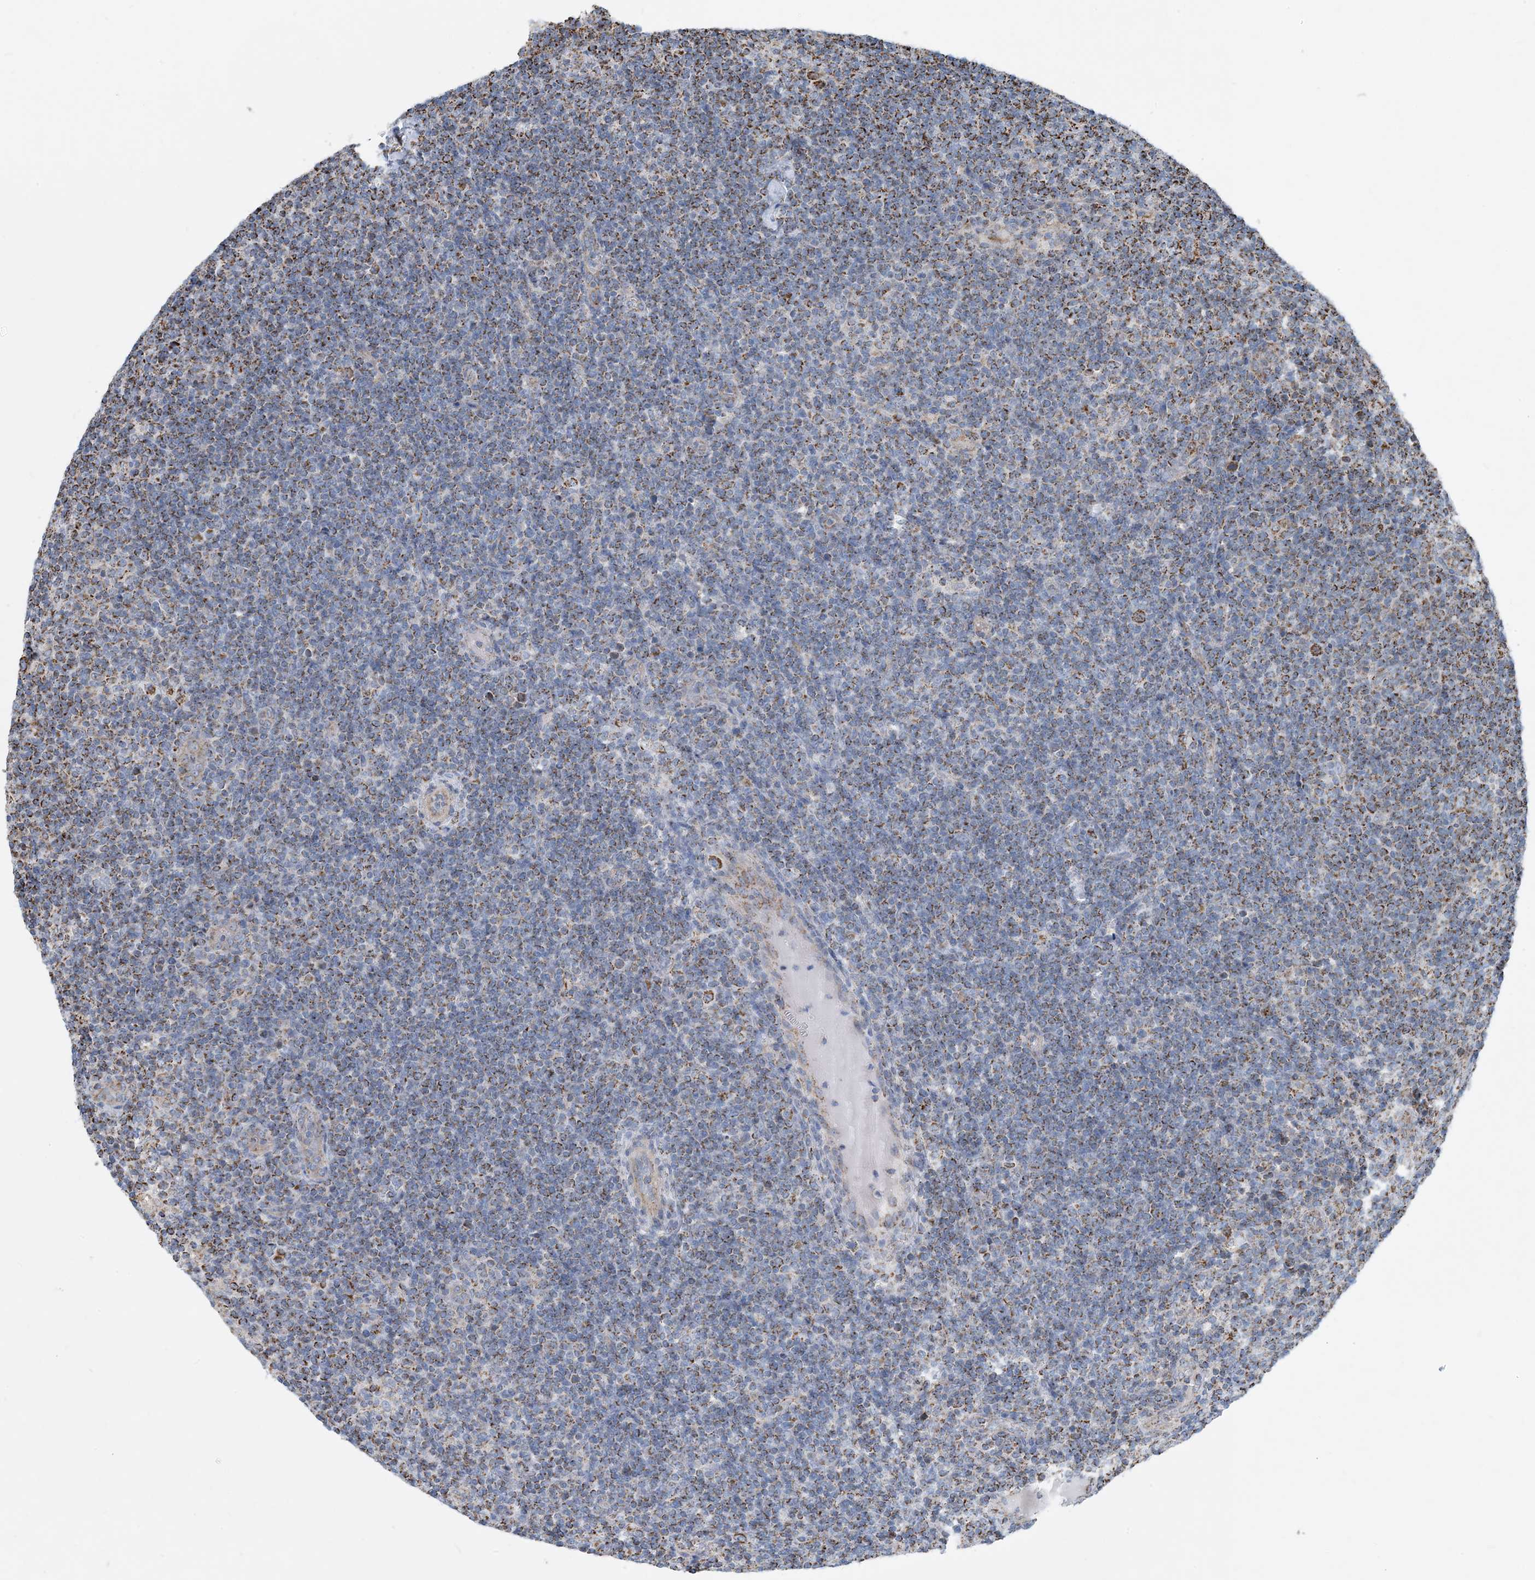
{"staining": {"intensity": "moderate", "quantity": ">75%", "location": "cytoplasmic/membranous"}, "tissue": "lymphoma", "cell_type": "Tumor cells", "image_type": "cancer", "snomed": [{"axis": "morphology", "description": "Hodgkin's disease, NOS"}, {"axis": "topography", "description": "Lymph node"}], "caption": "A brown stain highlights moderate cytoplasmic/membranous staining of a protein in human Hodgkin's disease tumor cells.", "gene": "PCDHGA1", "patient": {"sex": "female", "age": 57}}